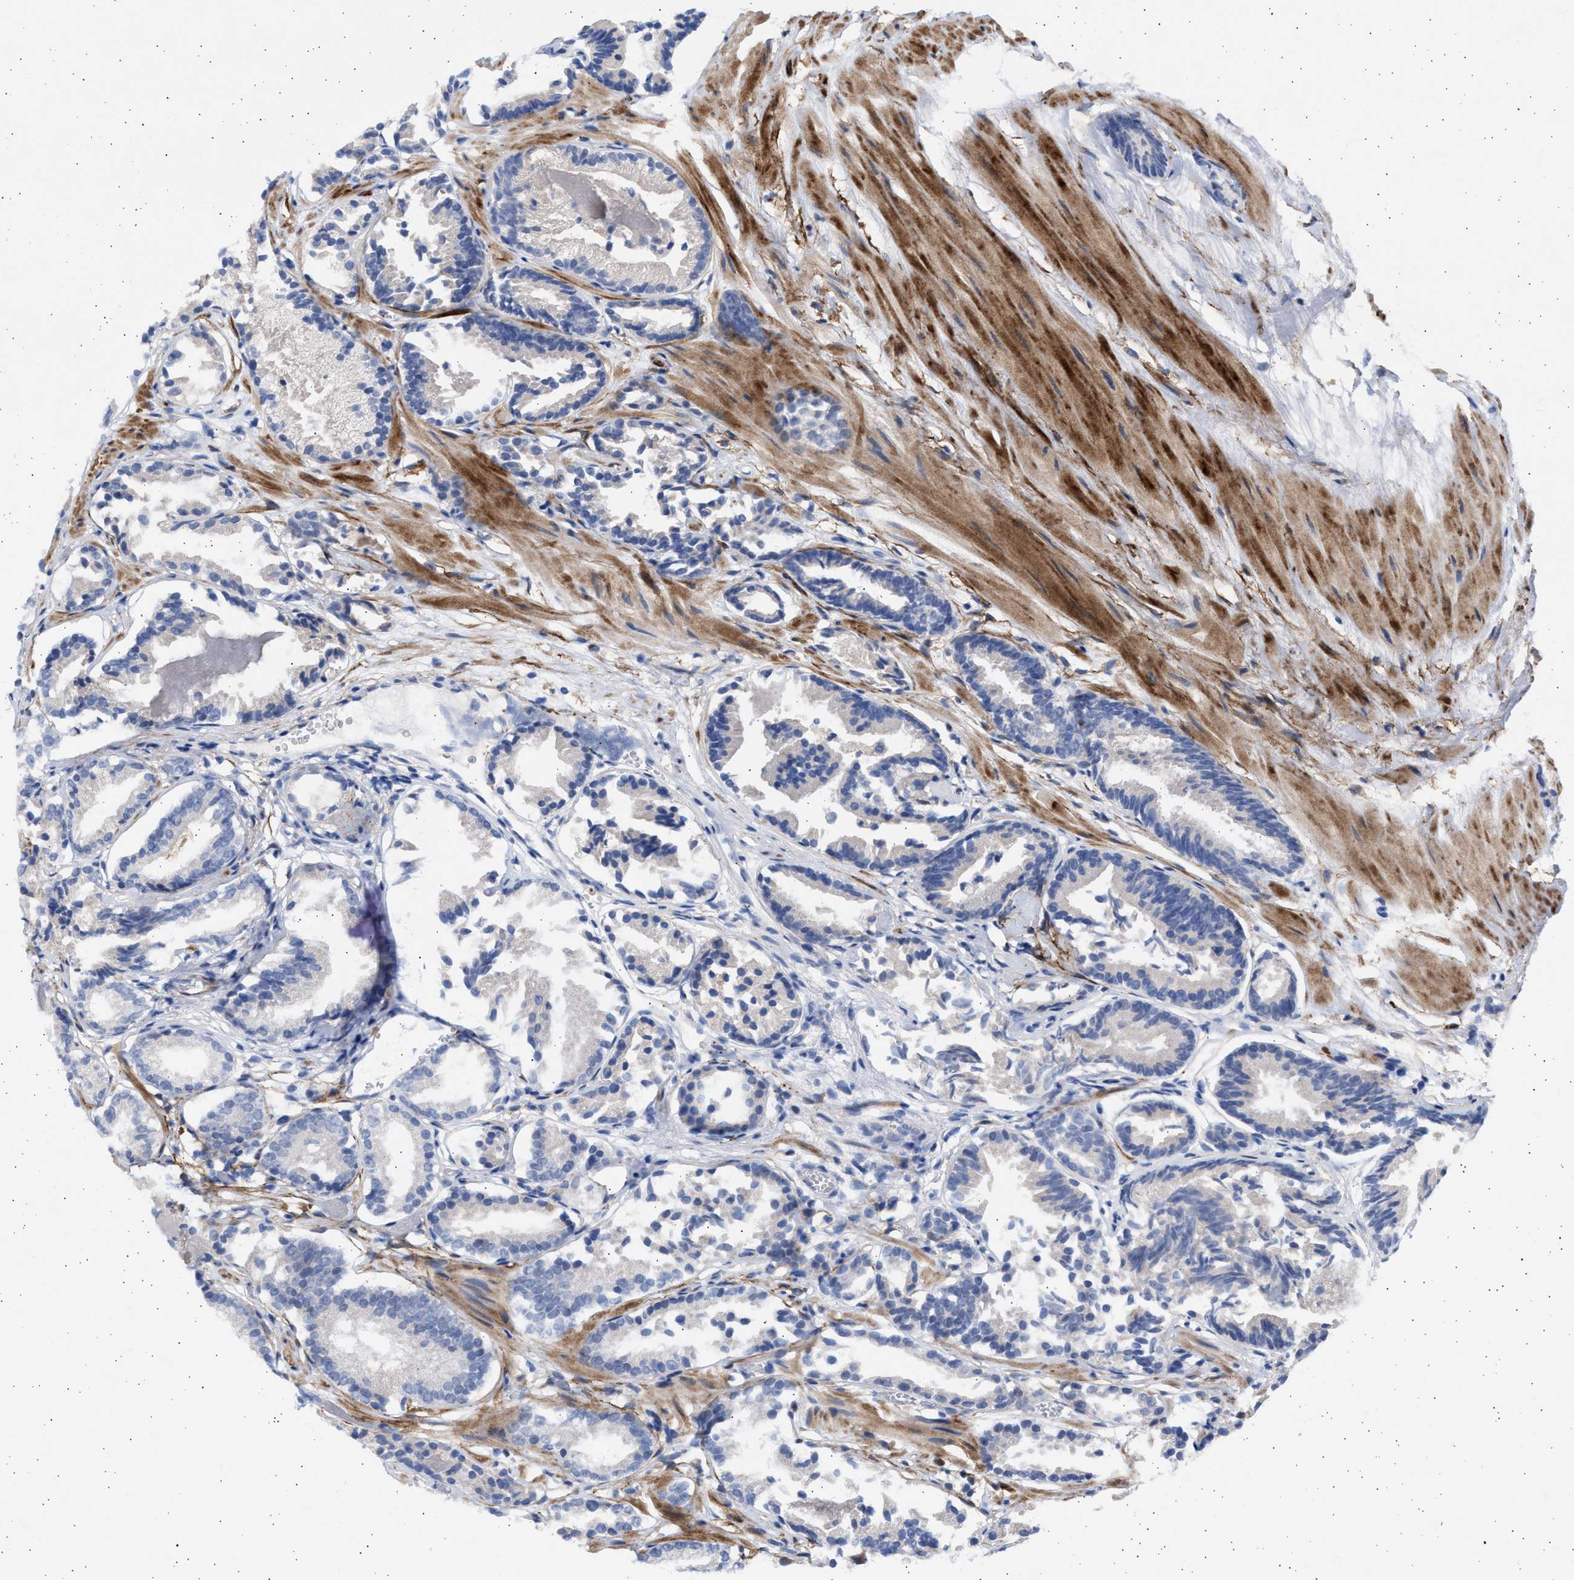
{"staining": {"intensity": "negative", "quantity": "none", "location": "none"}, "tissue": "prostate cancer", "cell_type": "Tumor cells", "image_type": "cancer", "snomed": [{"axis": "morphology", "description": "Adenocarcinoma, Low grade"}, {"axis": "topography", "description": "Prostate"}], "caption": "A high-resolution histopathology image shows immunohistochemistry (IHC) staining of low-grade adenocarcinoma (prostate), which exhibits no significant expression in tumor cells. (DAB (3,3'-diaminobenzidine) immunohistochemistry (IHC) with hematoxylin counter stain).", "gene": "NBR1", "patient": {"sex": "male", "age": 51}}